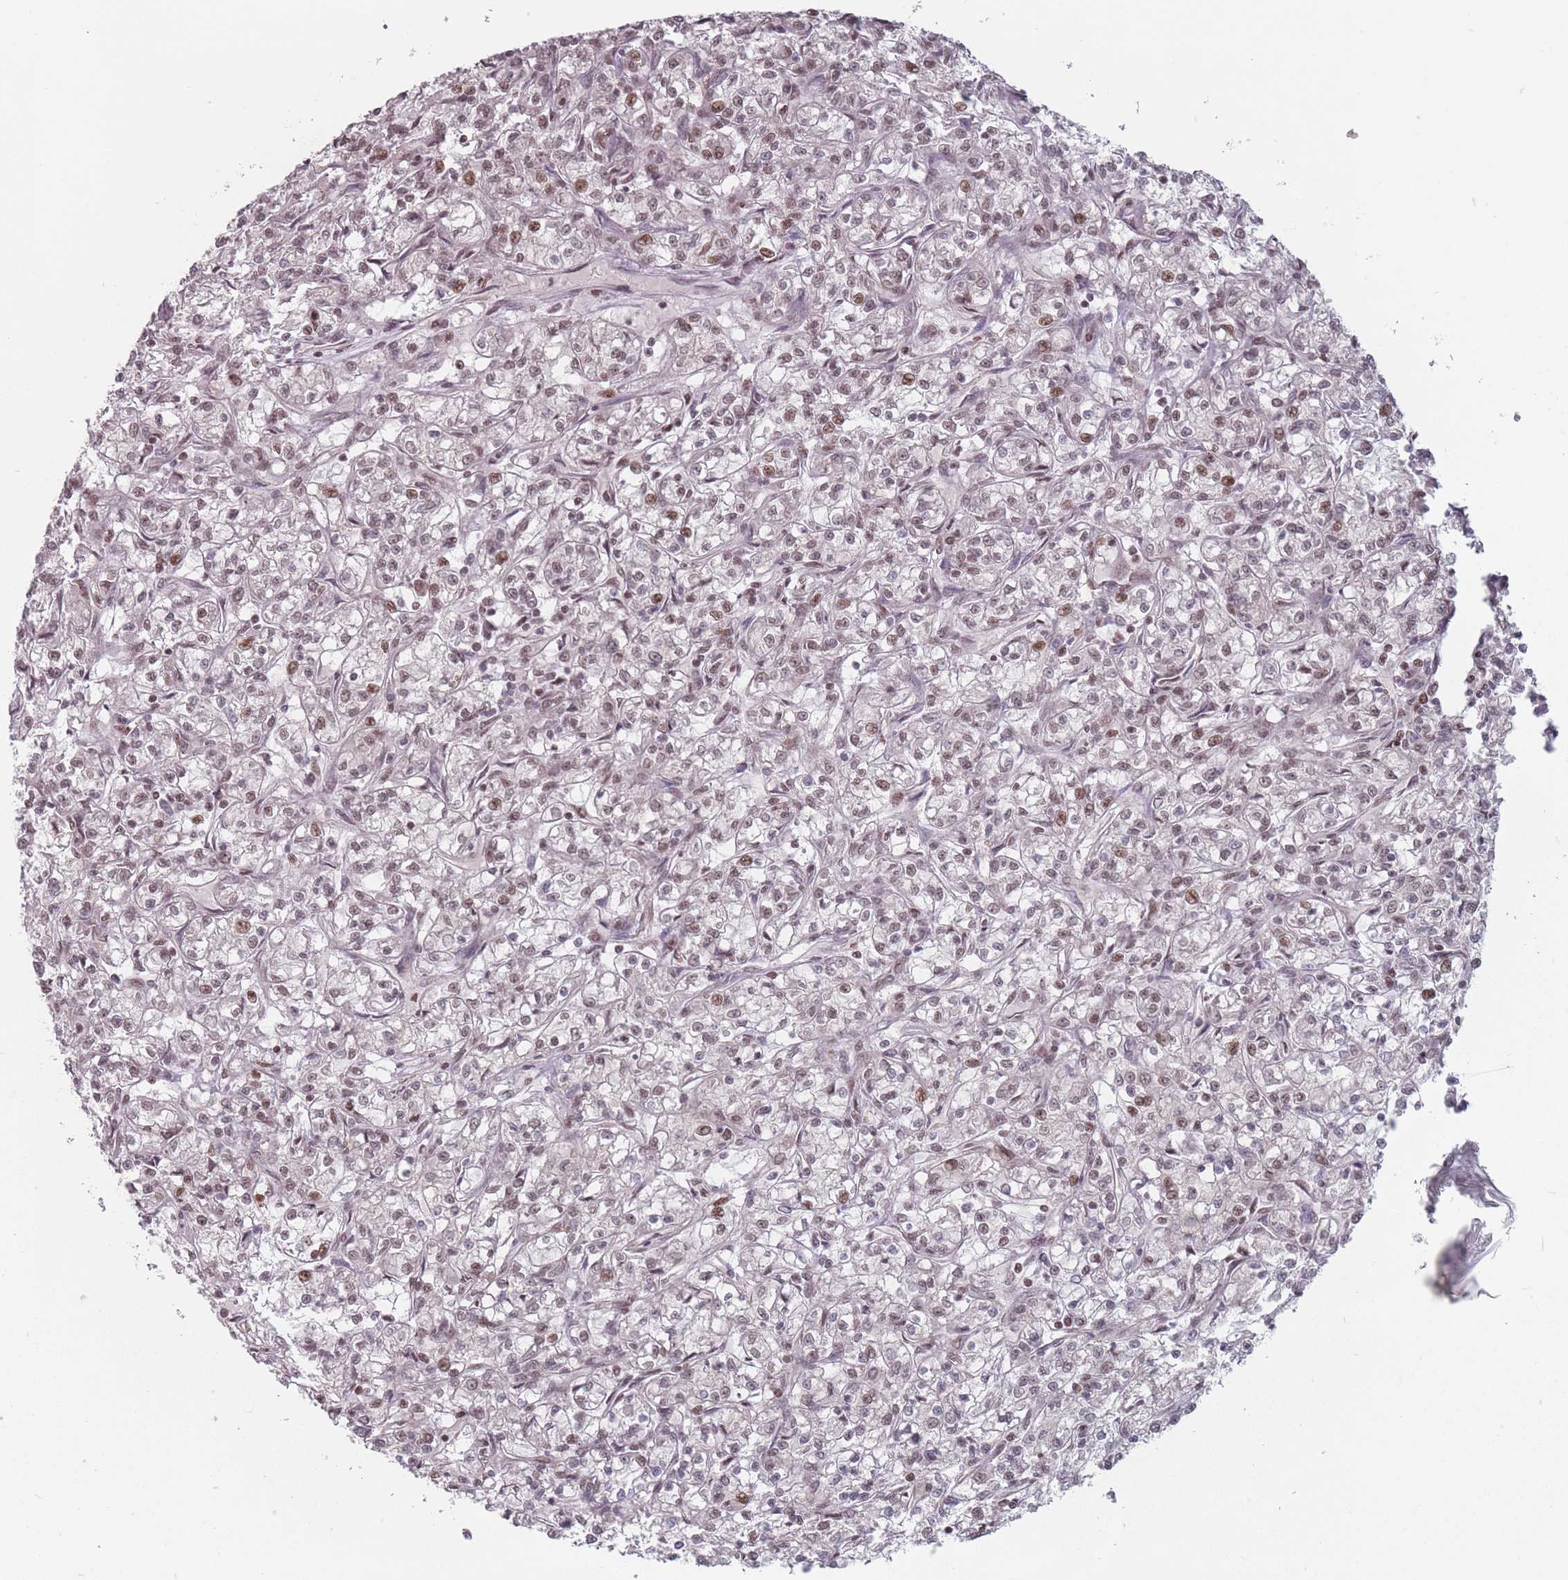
{"staining": {"intensity": "moderate", "quantity": ">75%", "location": "nuclear"}, "tissue": "renal cancer", "cell_type": "Tumor cells", "image_type": "cancer", "snomed": [{"axis": "morphology", "description": "Adenocarcinoma, NOS"}, {"axis": "topography", "description": "Kidney"}], "caption": "Moderate nuclear protein expression is identified in about >75% of tumor cells in renal cancer.", "gene": "SH3BGRL2", "patient": {"sex": "female", "age": 59}}